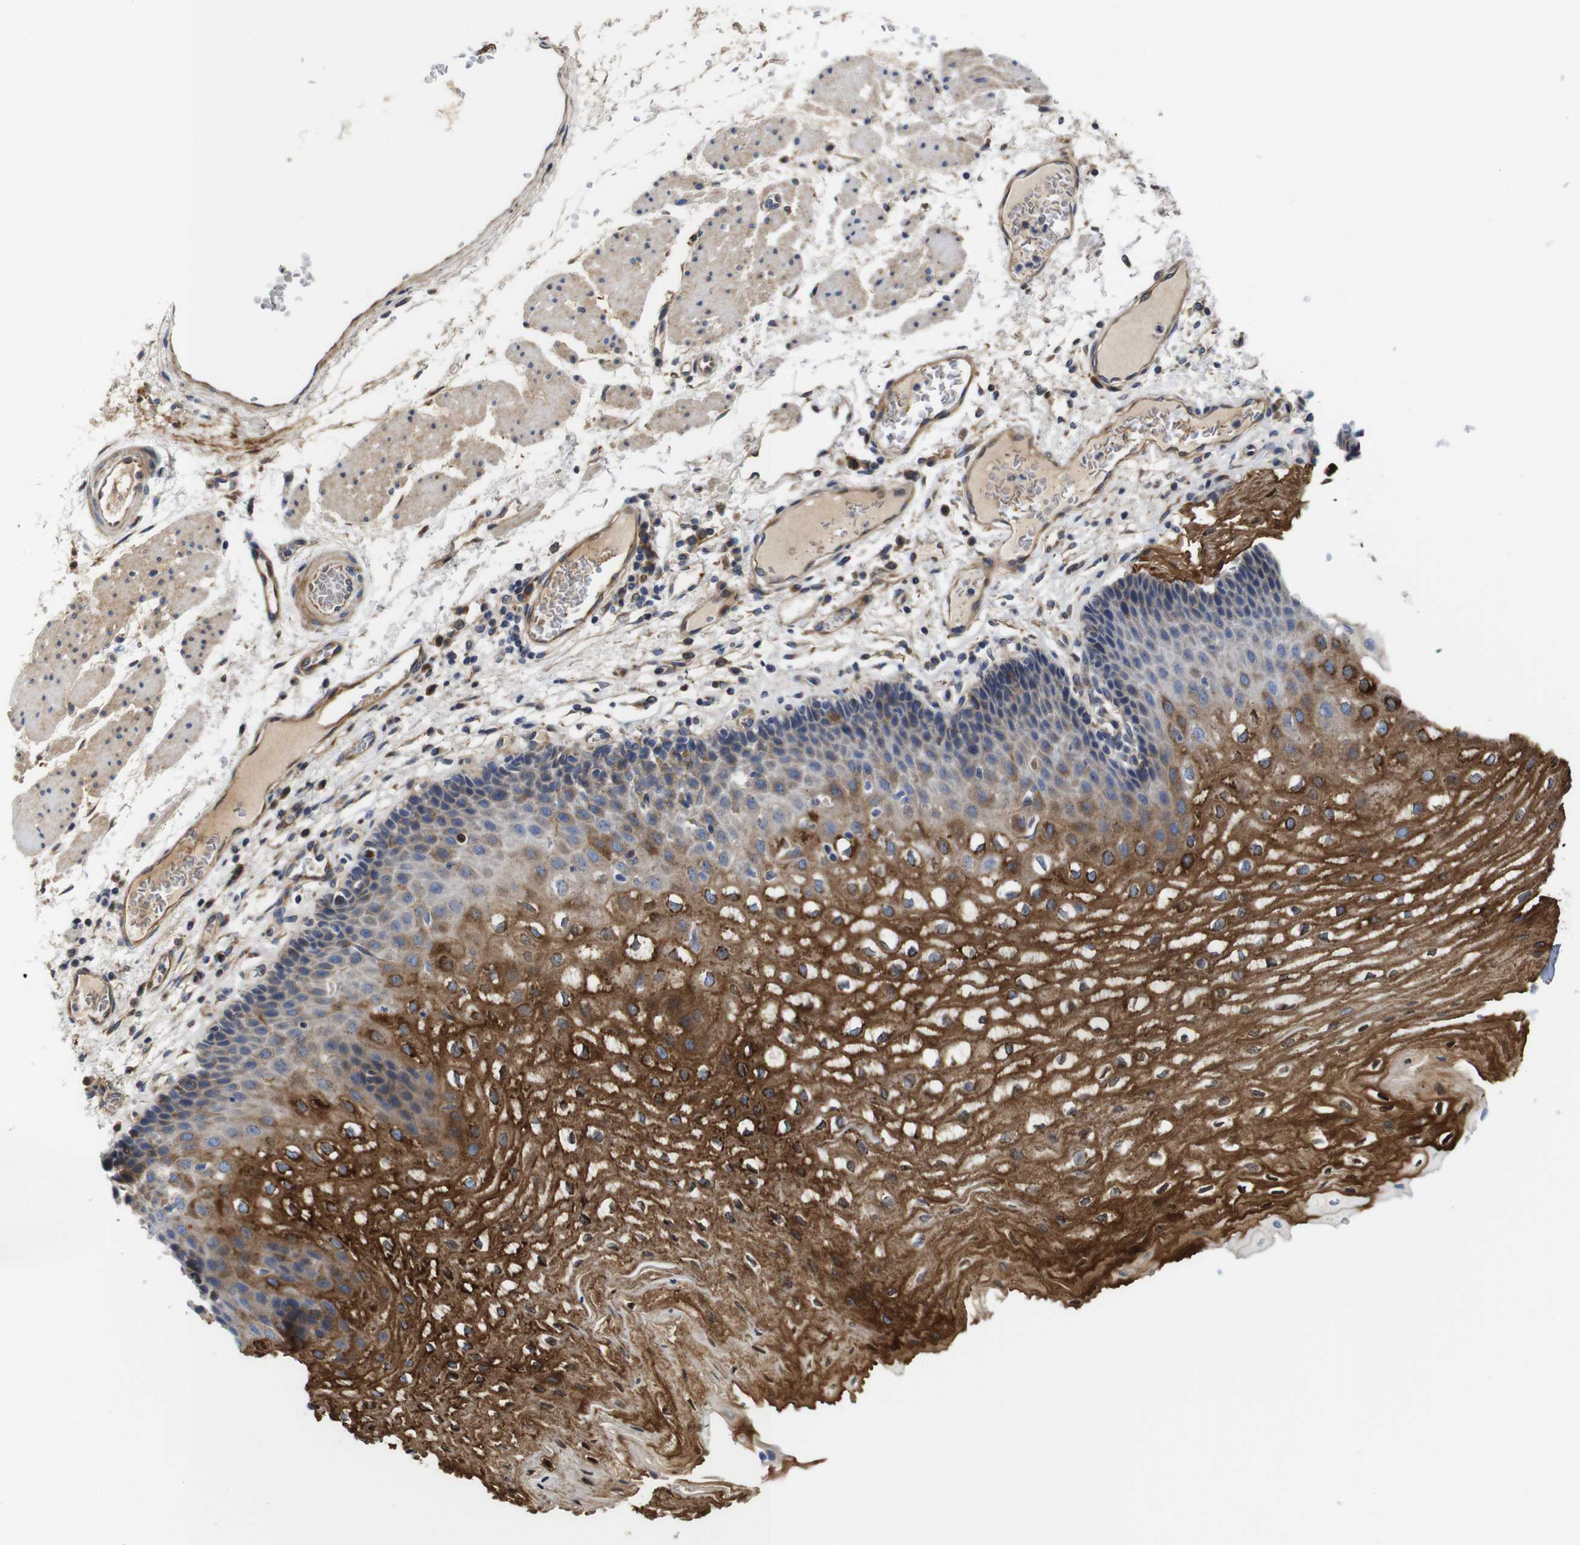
{"staining": {"intensity": "moderate", "quantity": ">75%", "location": "cytoplasmic/membranous"}, "tissue": "esophagus", "cell_type": "Squamous epithelial cells", "image_type": "normal", "snomed": [{"axis": "morphology", "description": "Normal tissue, NOS"}, {"axis": "topography", "description": "Esophagus"}], "caption": "Immunohistochemistry staining of benign esophagus, which shows medium levels of moderate cytoplasmic/membranous staining in about >75% of squamous epithelial cells indicating moderate cytoplasmic/membranous protein staining. The staining was performed using DAB (3,3'-diaminobenzidine) (brown) for protein detection and nuclei were counterstained in hematoxylin (blue).", "gene": "CLCC1", "patient": {"sex": "male", "age": 54}}